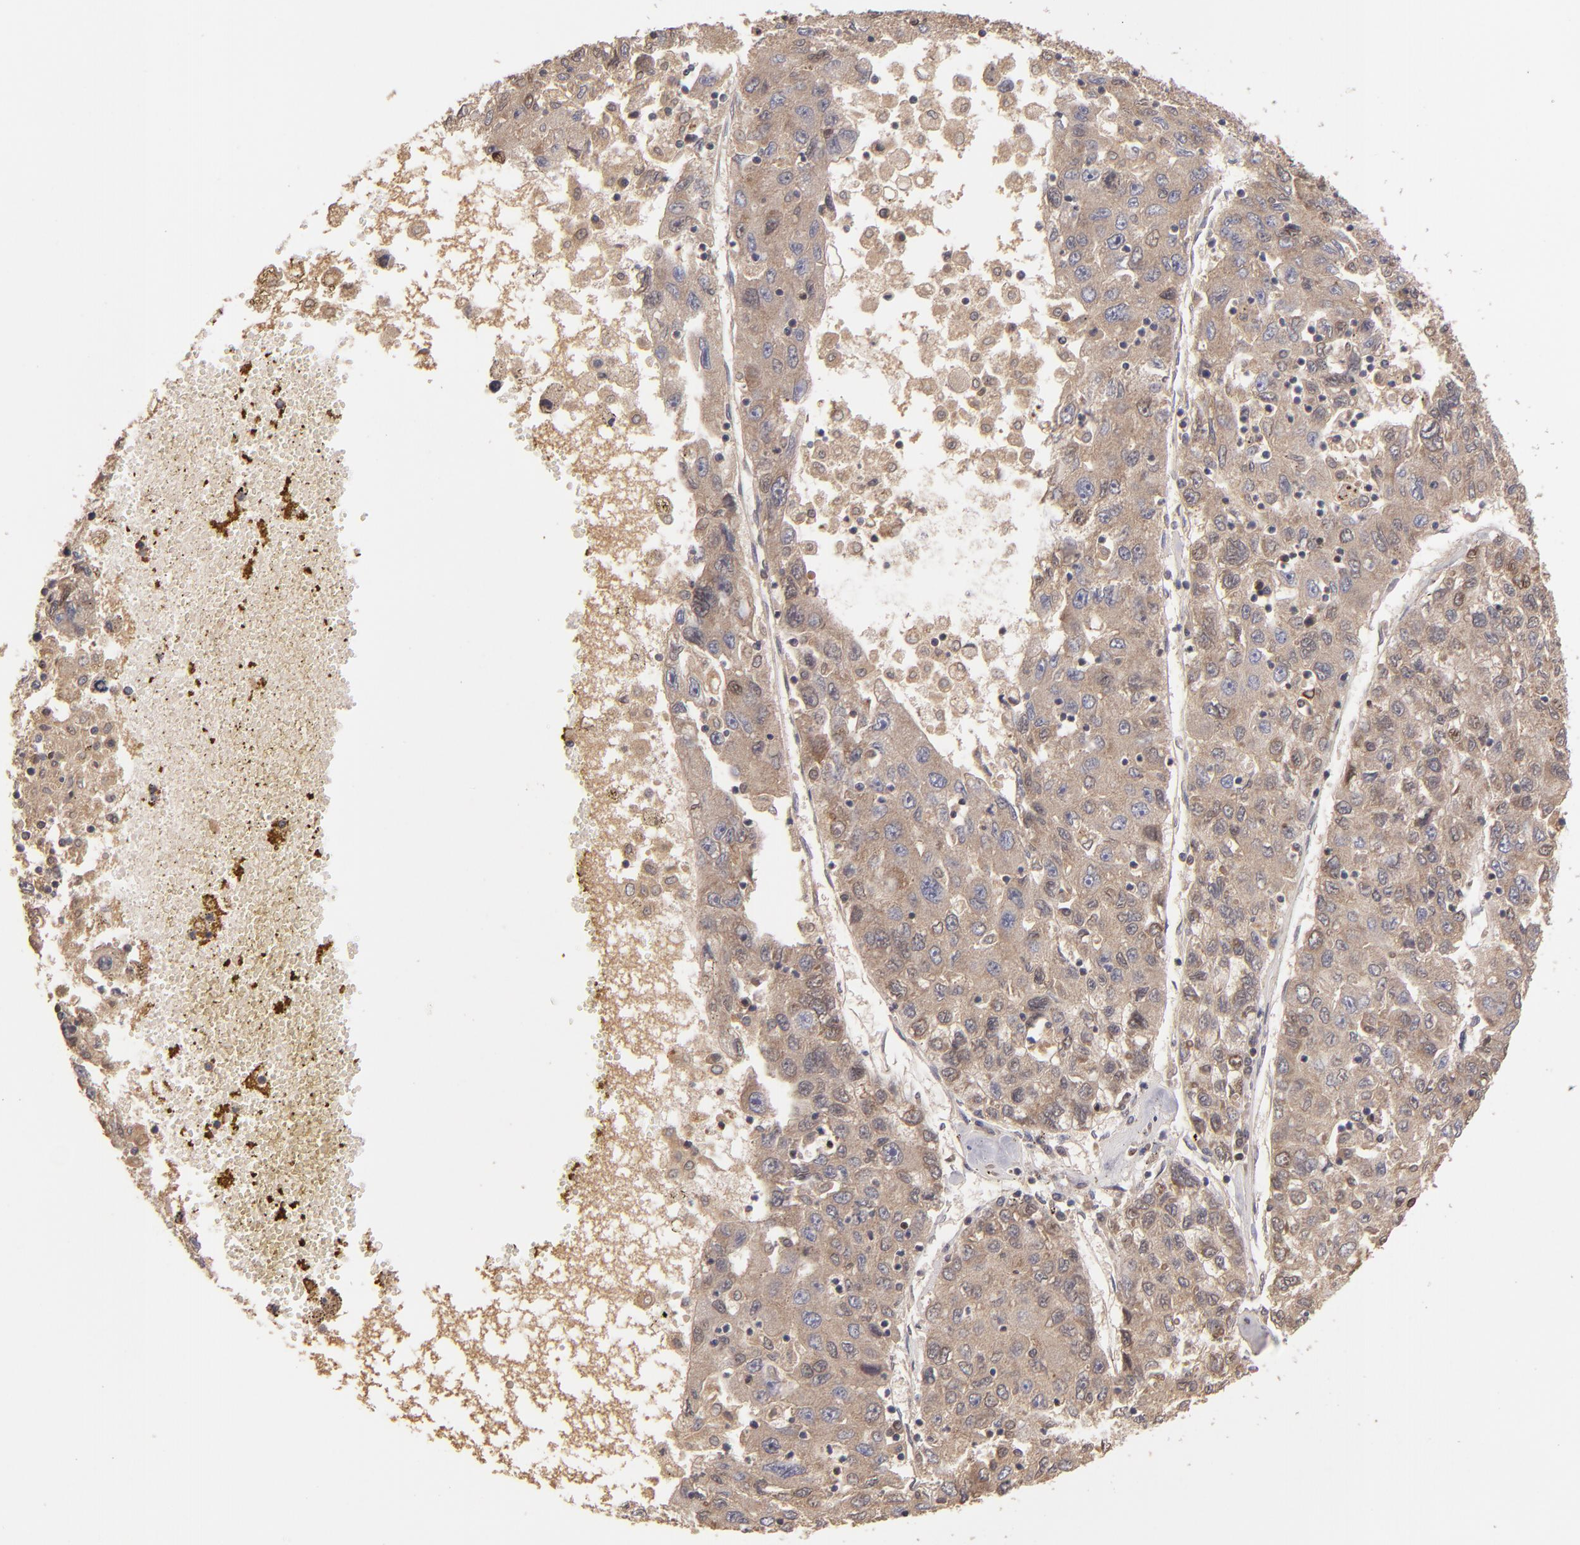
{"staining": {"intensity": "weak", "quantity": ">75%", "location": "cytoplasmic/membranous"}, "tissue": "liver cancer", "cell_type": "Tumor cells", "image_type": "cancer", "snomed": [{"axis": "morphology", "description": "Carcinoma, Hepatocellular, NOS"}, {"axis": "topography", "description": "Liver"}], "caption": "Tumor cells demonstrate low levels of weak cytoplasmic/membranous expression in approximately >75% of cells in human liver cancer (hepatocellular carcinoma).", "gene": "UPF3B", "patient": {"sex": "male", "age": 49}}